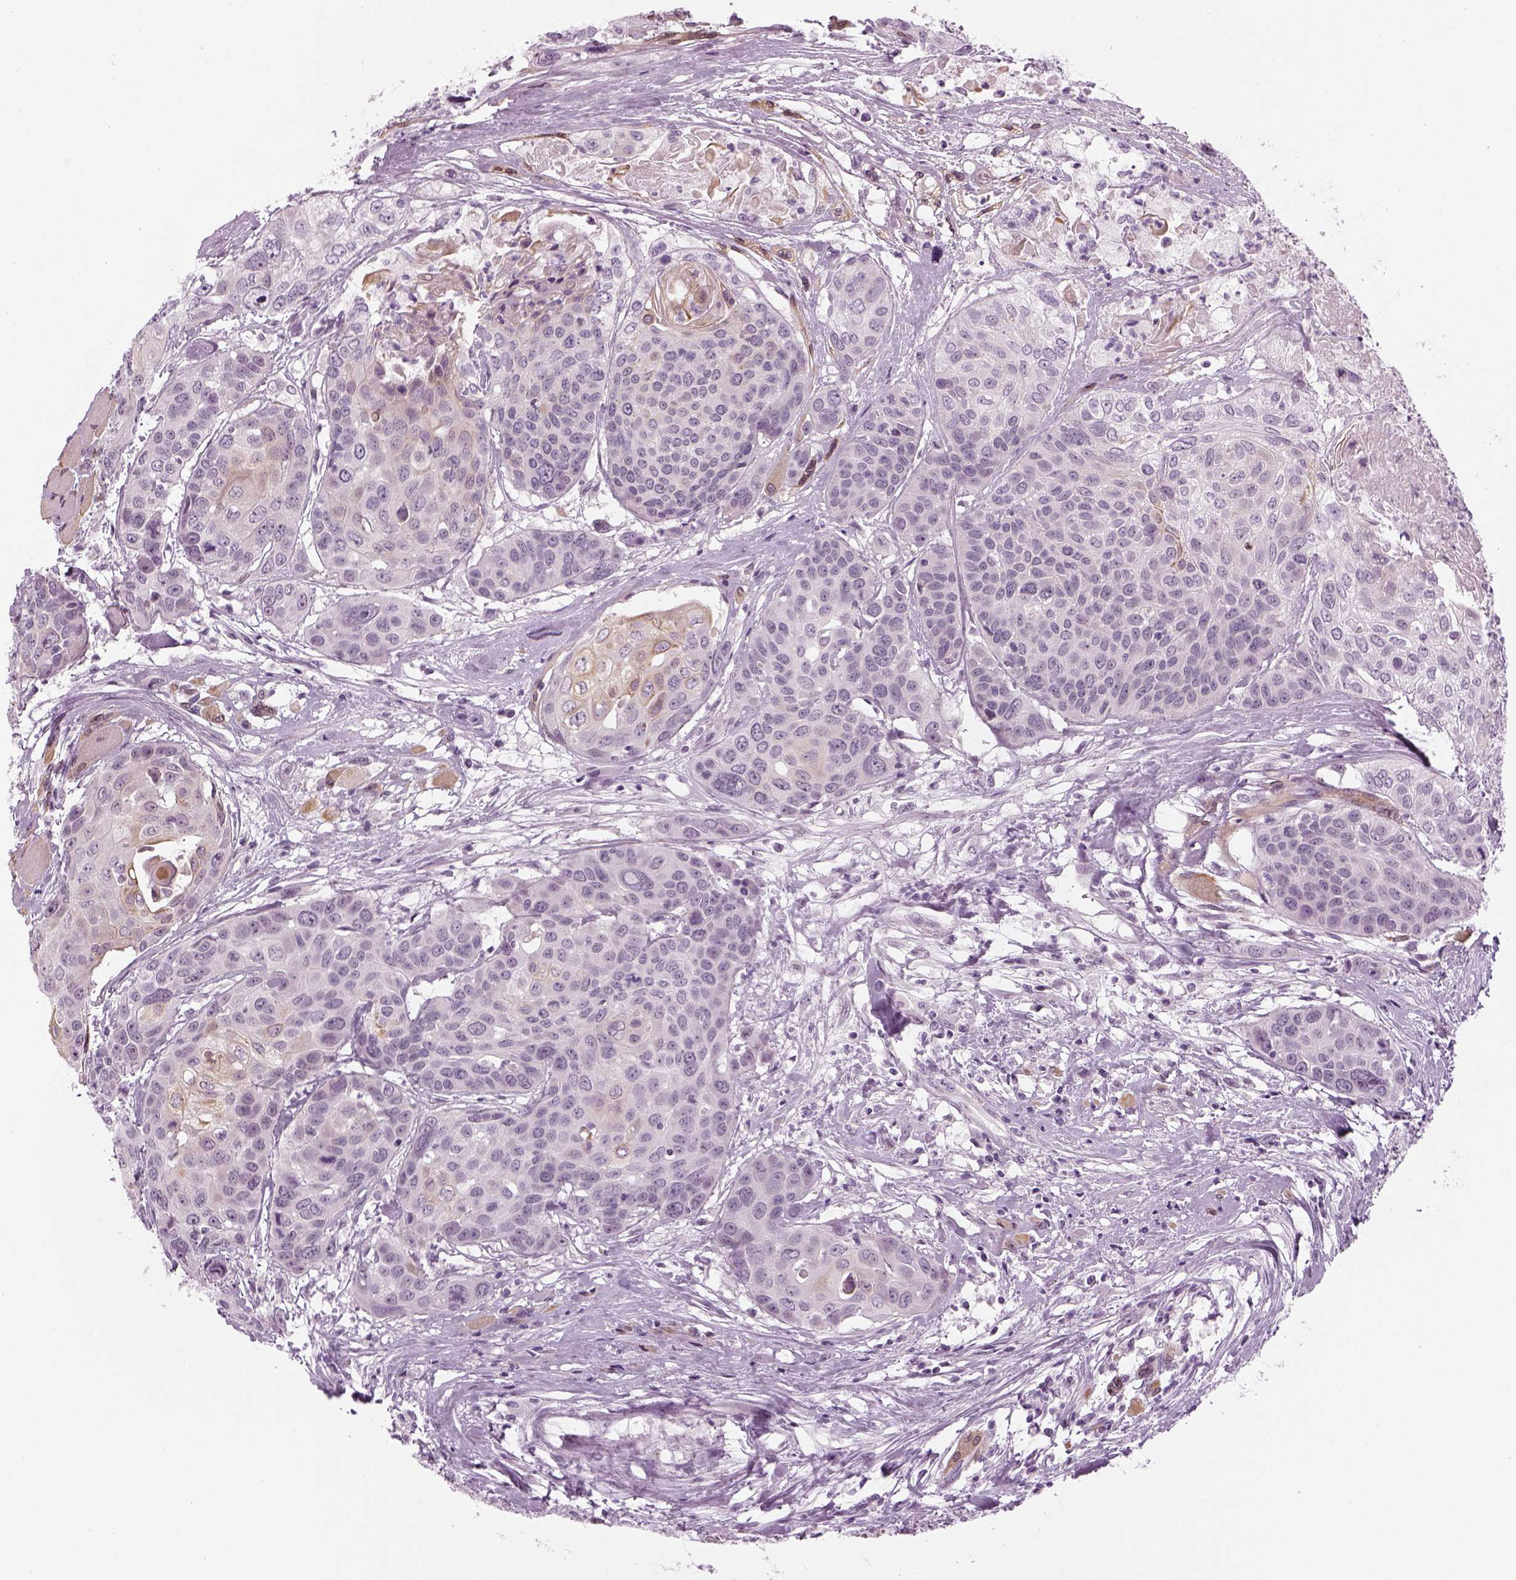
{"staining": {"intensity": "negative", "quantity": "none", "location": "none"}, "tissue": "head and neck cancer", "cell_type": "Tumor cells", "image_type": "cancer", "snomed": [{"axis": "morphology", "description": "Squamous cell carcinoma, NOS"}, {"axis": "topography", "description": "Oral tissue"}, {"axis": "topography", "description": "Head-Neck"}], "caption": "Head and neck cancer stained for a protein using immunohistochemistry shows no expression tumor cells.", "gene": "LRRIQ3", "patient": {"sex": "male", "age": 56}}